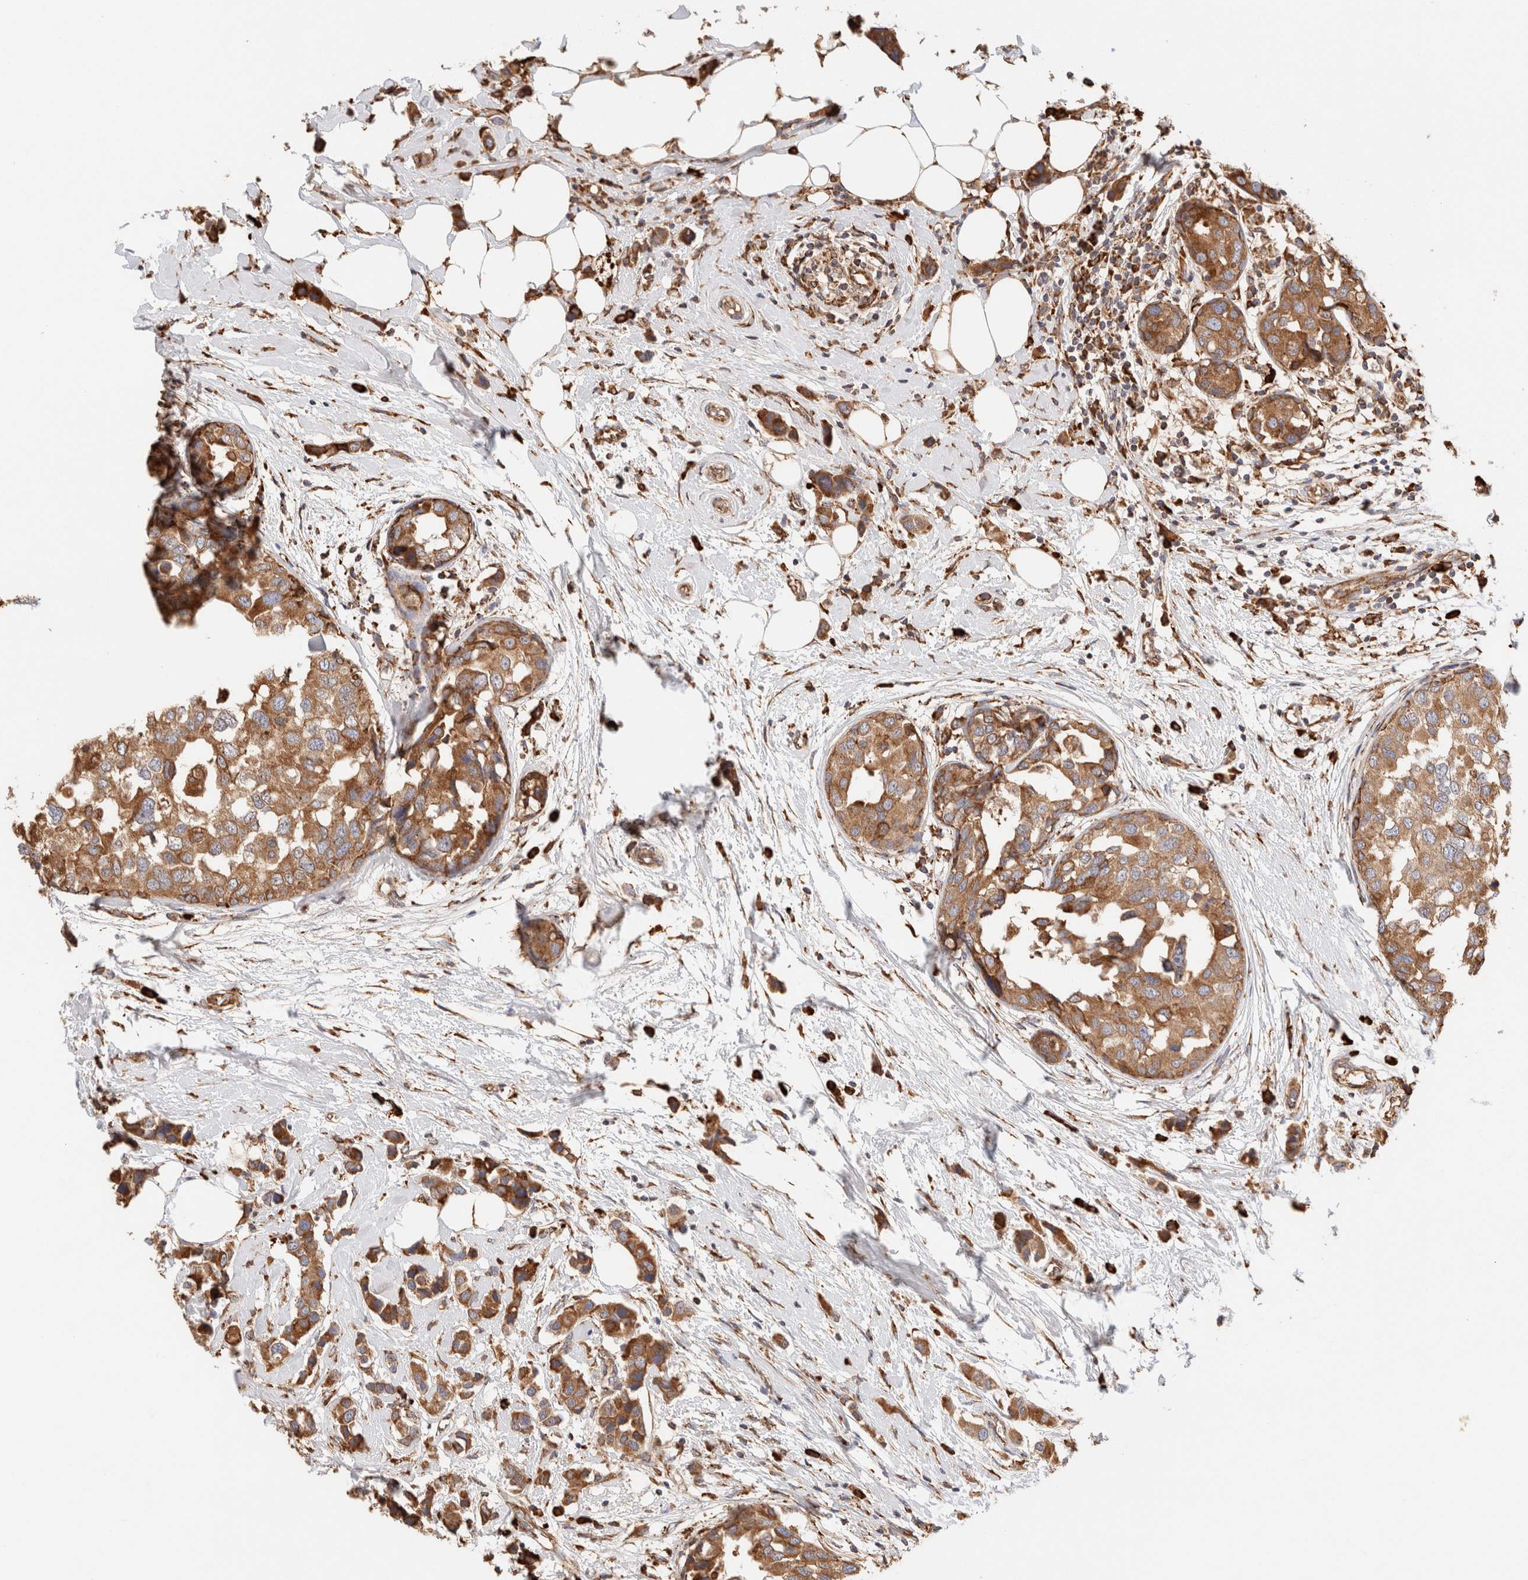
{"staining": {"intensity": "strong", "quantity": ">75%", "location": "cytoplasmic/membranous"}, "tissue": "breast cancer", "cell_type": "Tumor cells", "image_type": "cancer", "snomed": [{"axis": "morphology", "description": "Normal tissue, NOS"}, {"axis": "morphology", "description": "Duct carcinoma"}, {"axis": "topography", "description": "Breast"}], "caption": "IHC image of neoplastic tissue: human breast invasive ductal carcinoma stained using IHC displays high levels of strong protein expression localized specifically in the cytoplasmic/membranous of tumor cells, appearing as a cytoplasmic/membranous brown color.", "gene": "FER", "patient": {"sex": "female", "age": 50}}